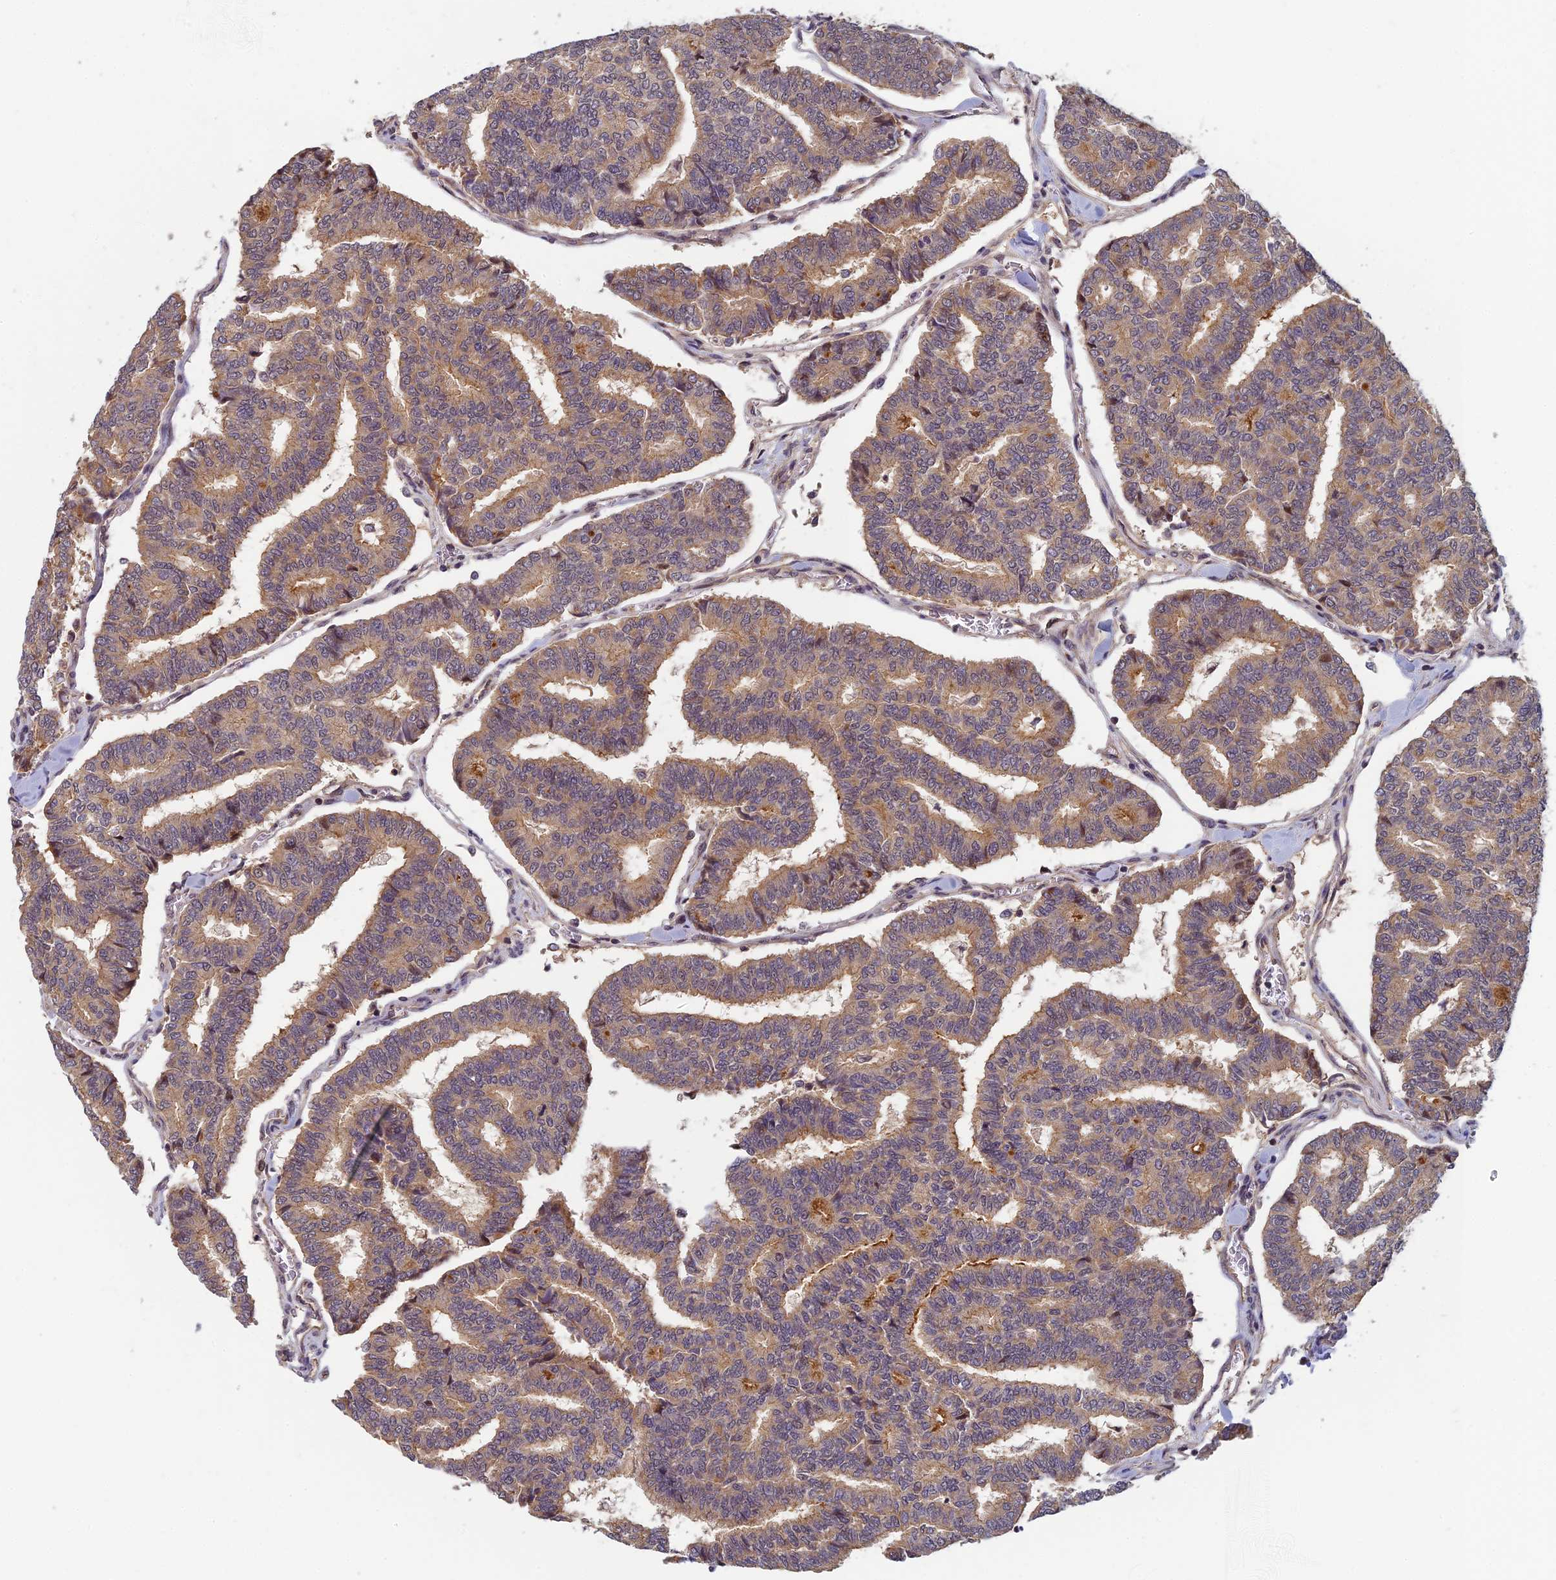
{"staining": {"intensity": "moderate", "quantity": ">75%", "location": "cytoplasmic/membranous"}, "tissue": "thyroid cancer", "cell_type": "Tumor cells", "image_type": "cancer", "snomed": [{"axis": "morphology", "description": "Papillary adenocarcinoma, NOS"}, {"axis": "topography", "description": "Thyroid gland"}], "caption": "Brown immunohistochemical staining in thyroid cancer exhibits moderate cytoplasmic/membranous positivity in about >75% of tumor cells.", "gene": "PIKFYVE", "patient": {"sex": "female", "age": 35}}